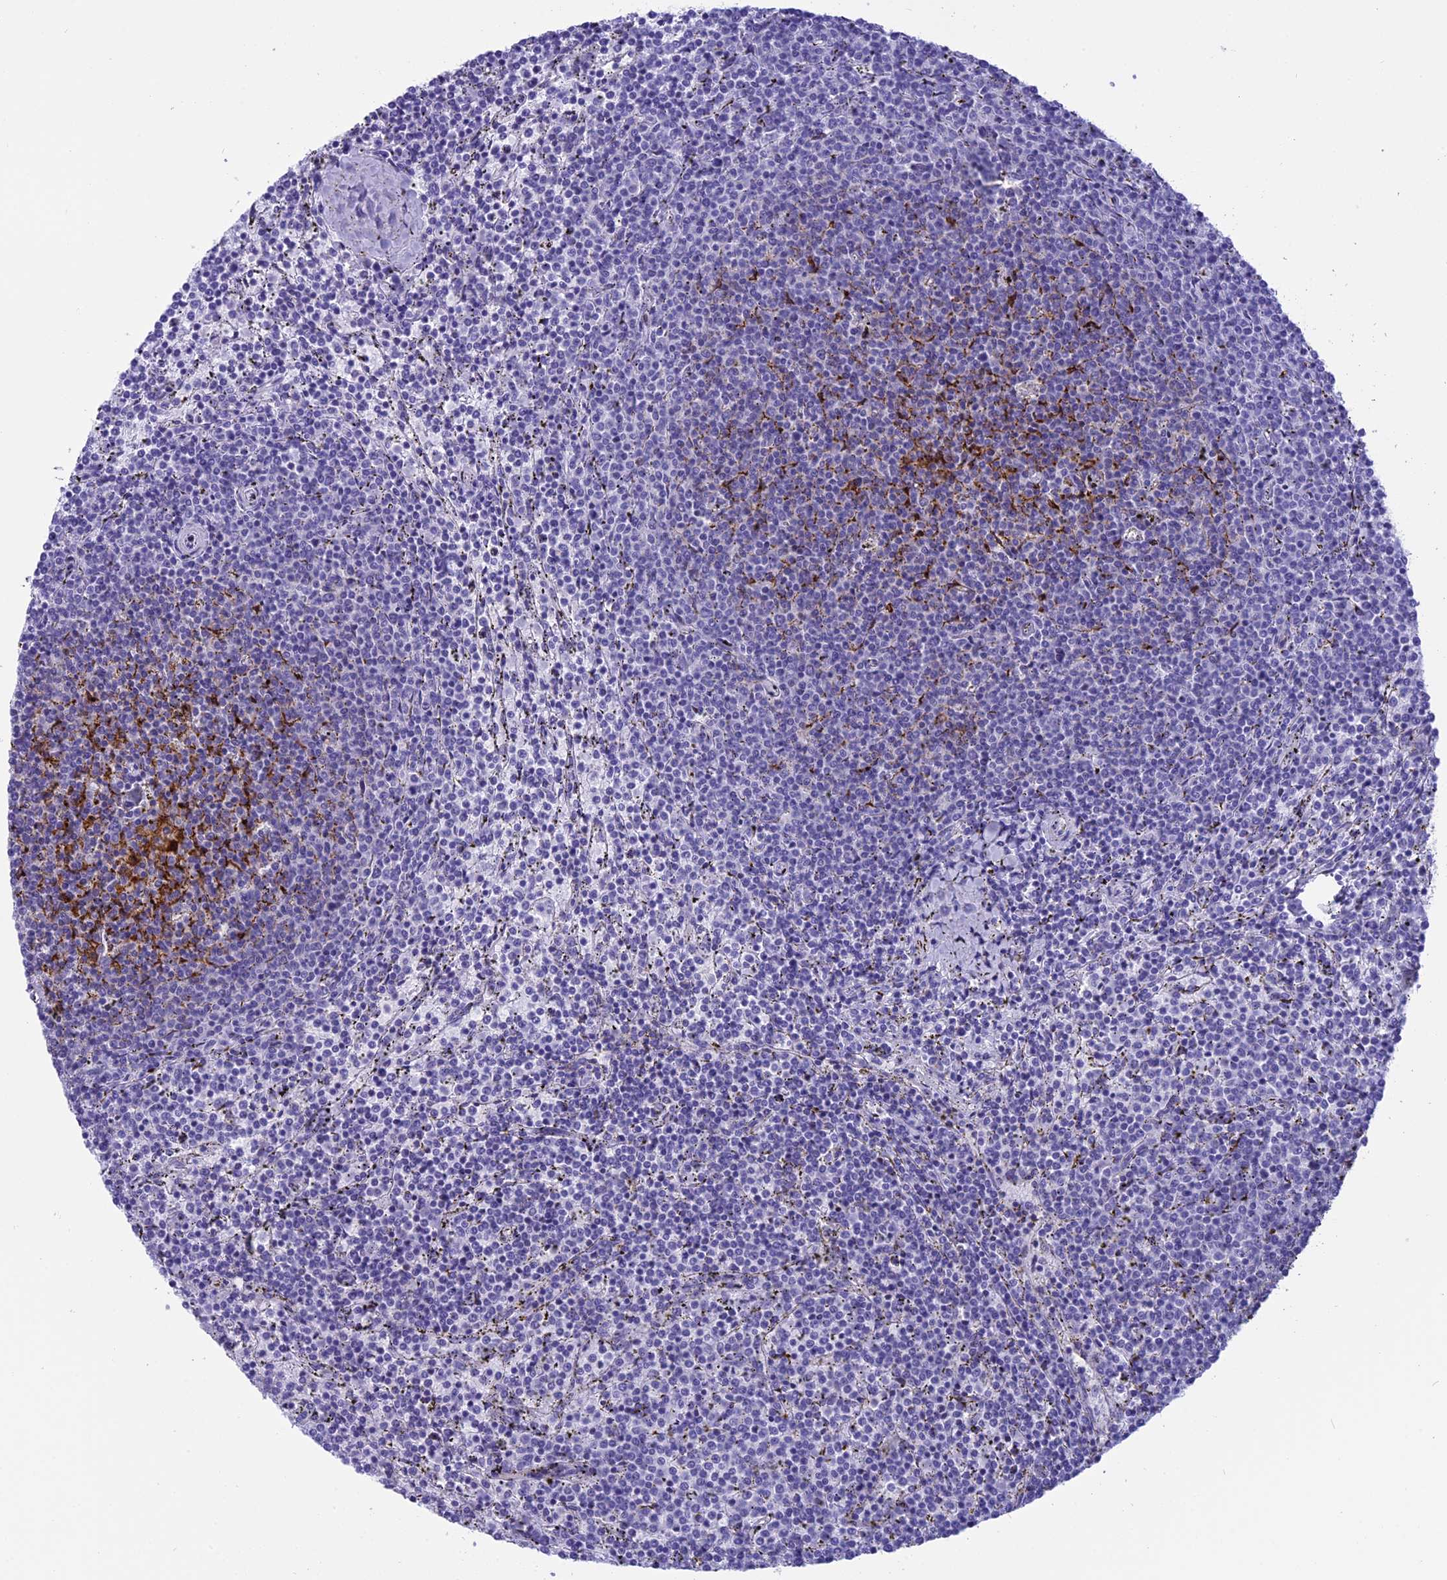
{"staining": {"intensity": "negative", "quantity": "none", "location": "none"}, "tissue": "lymphoma", "cell_type": "Tumor cells", "image_type": "cancer", "snomed": [{"axis": "morphology", "description": "Malignant lymphoma, non-Hodgkin's type, Low grade"}, {"axis": "topography", "description": "Spleen"}], "caption": "Tumor cells are negative for brown protein staining in lymphoma.", "gene": "SPIRE2", "patient": {"sex": "female", "age": 50}}